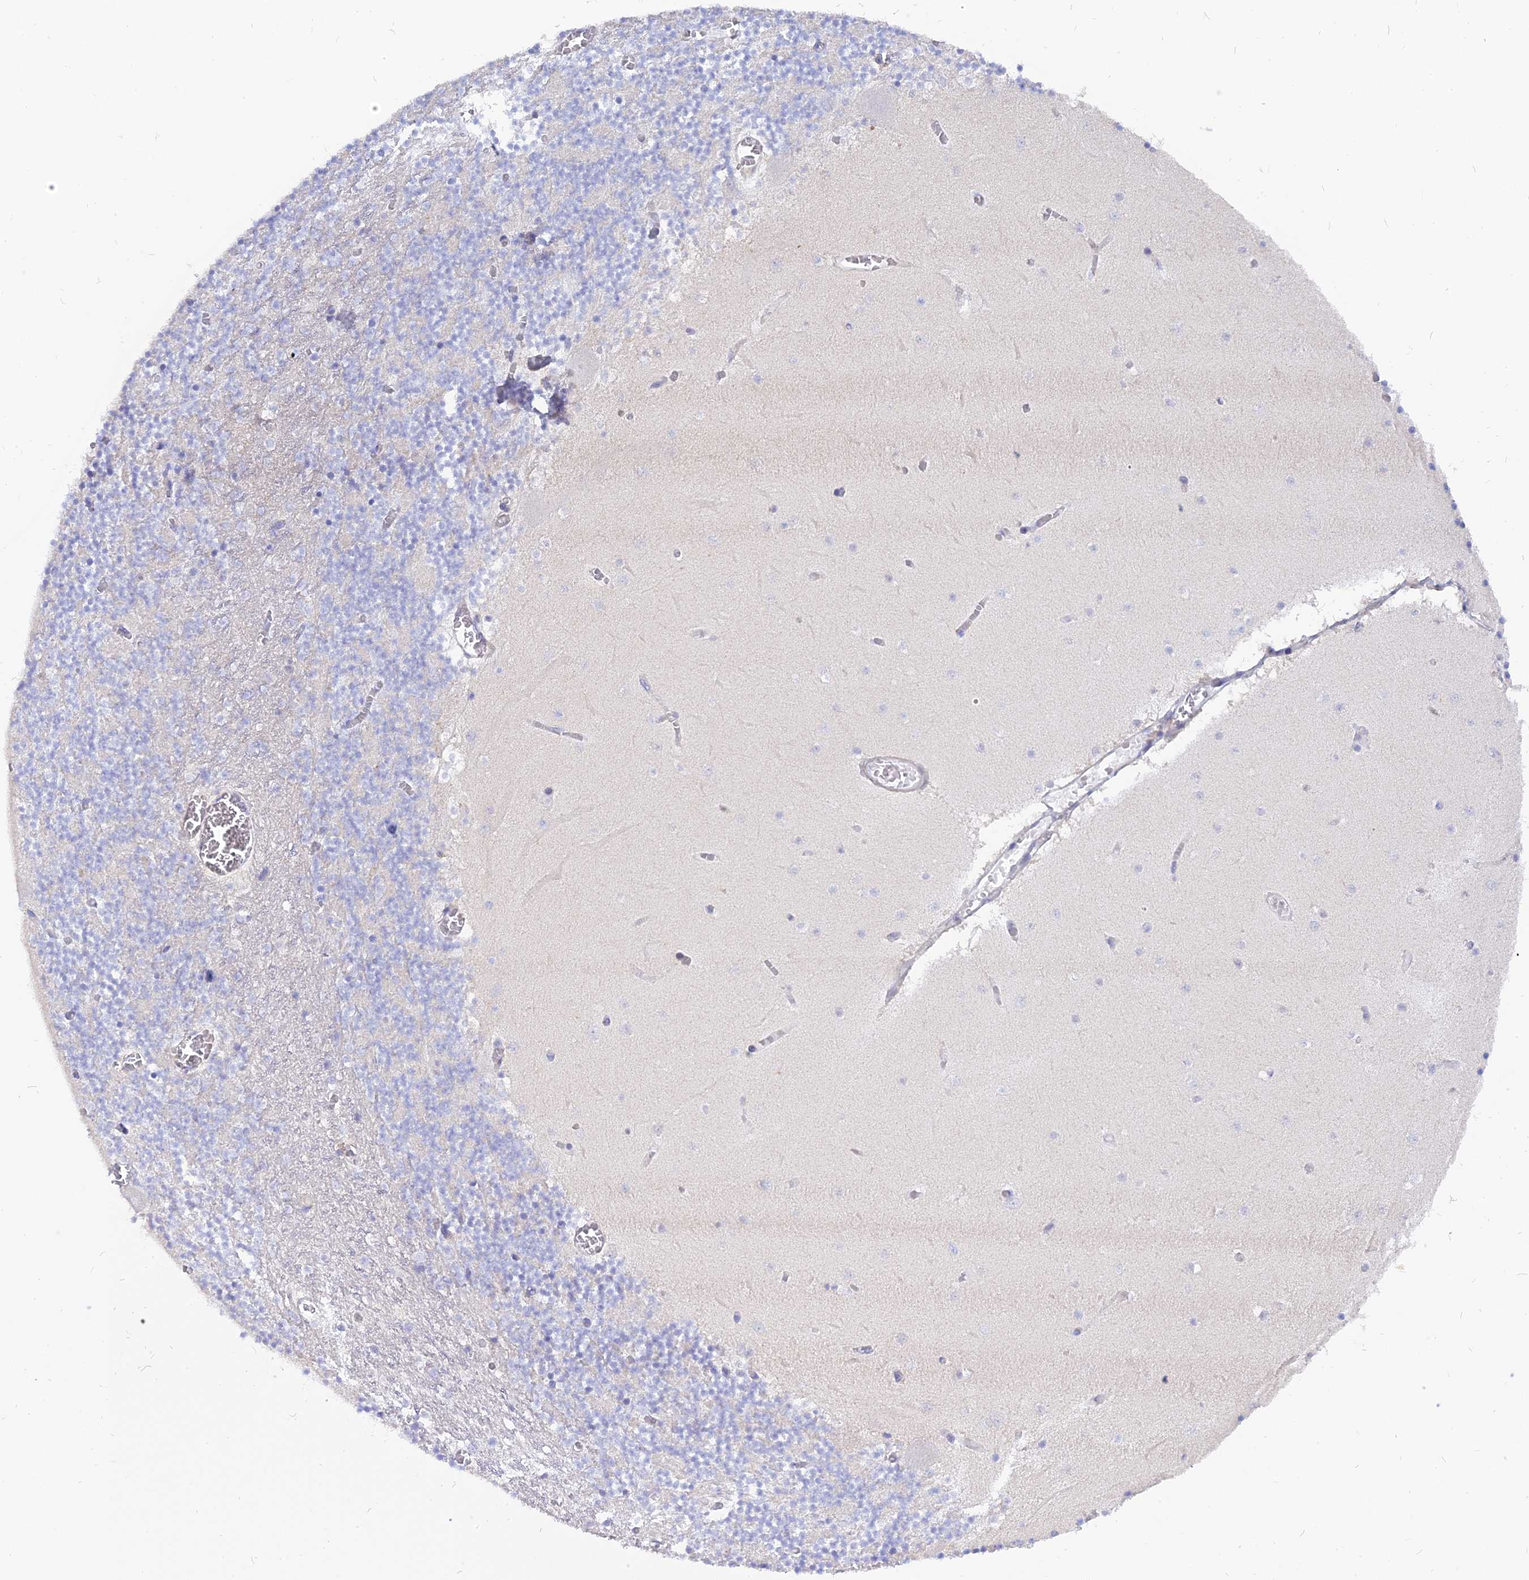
{"staining": {"intensity": "negative", "quantity": "none", "location": "none"}, "tissue": "cerebellum", "cell_type": "Cells in granular layer", "image_type": "normal", "snomed": [{"axis": "morphology", "description": "Normal tissue, NOS"}, {"axis": "topography", "description": "Cerebellum"}], "caption": "High magnification brightfield microscopy of benign cerebellum stained with DAB (brown) and counterstained with hematoxylin (blue): cells in granular layer show no significant expression.", "gene": "MBD3L1", "patient": {"sex": "female", "age": 28}}